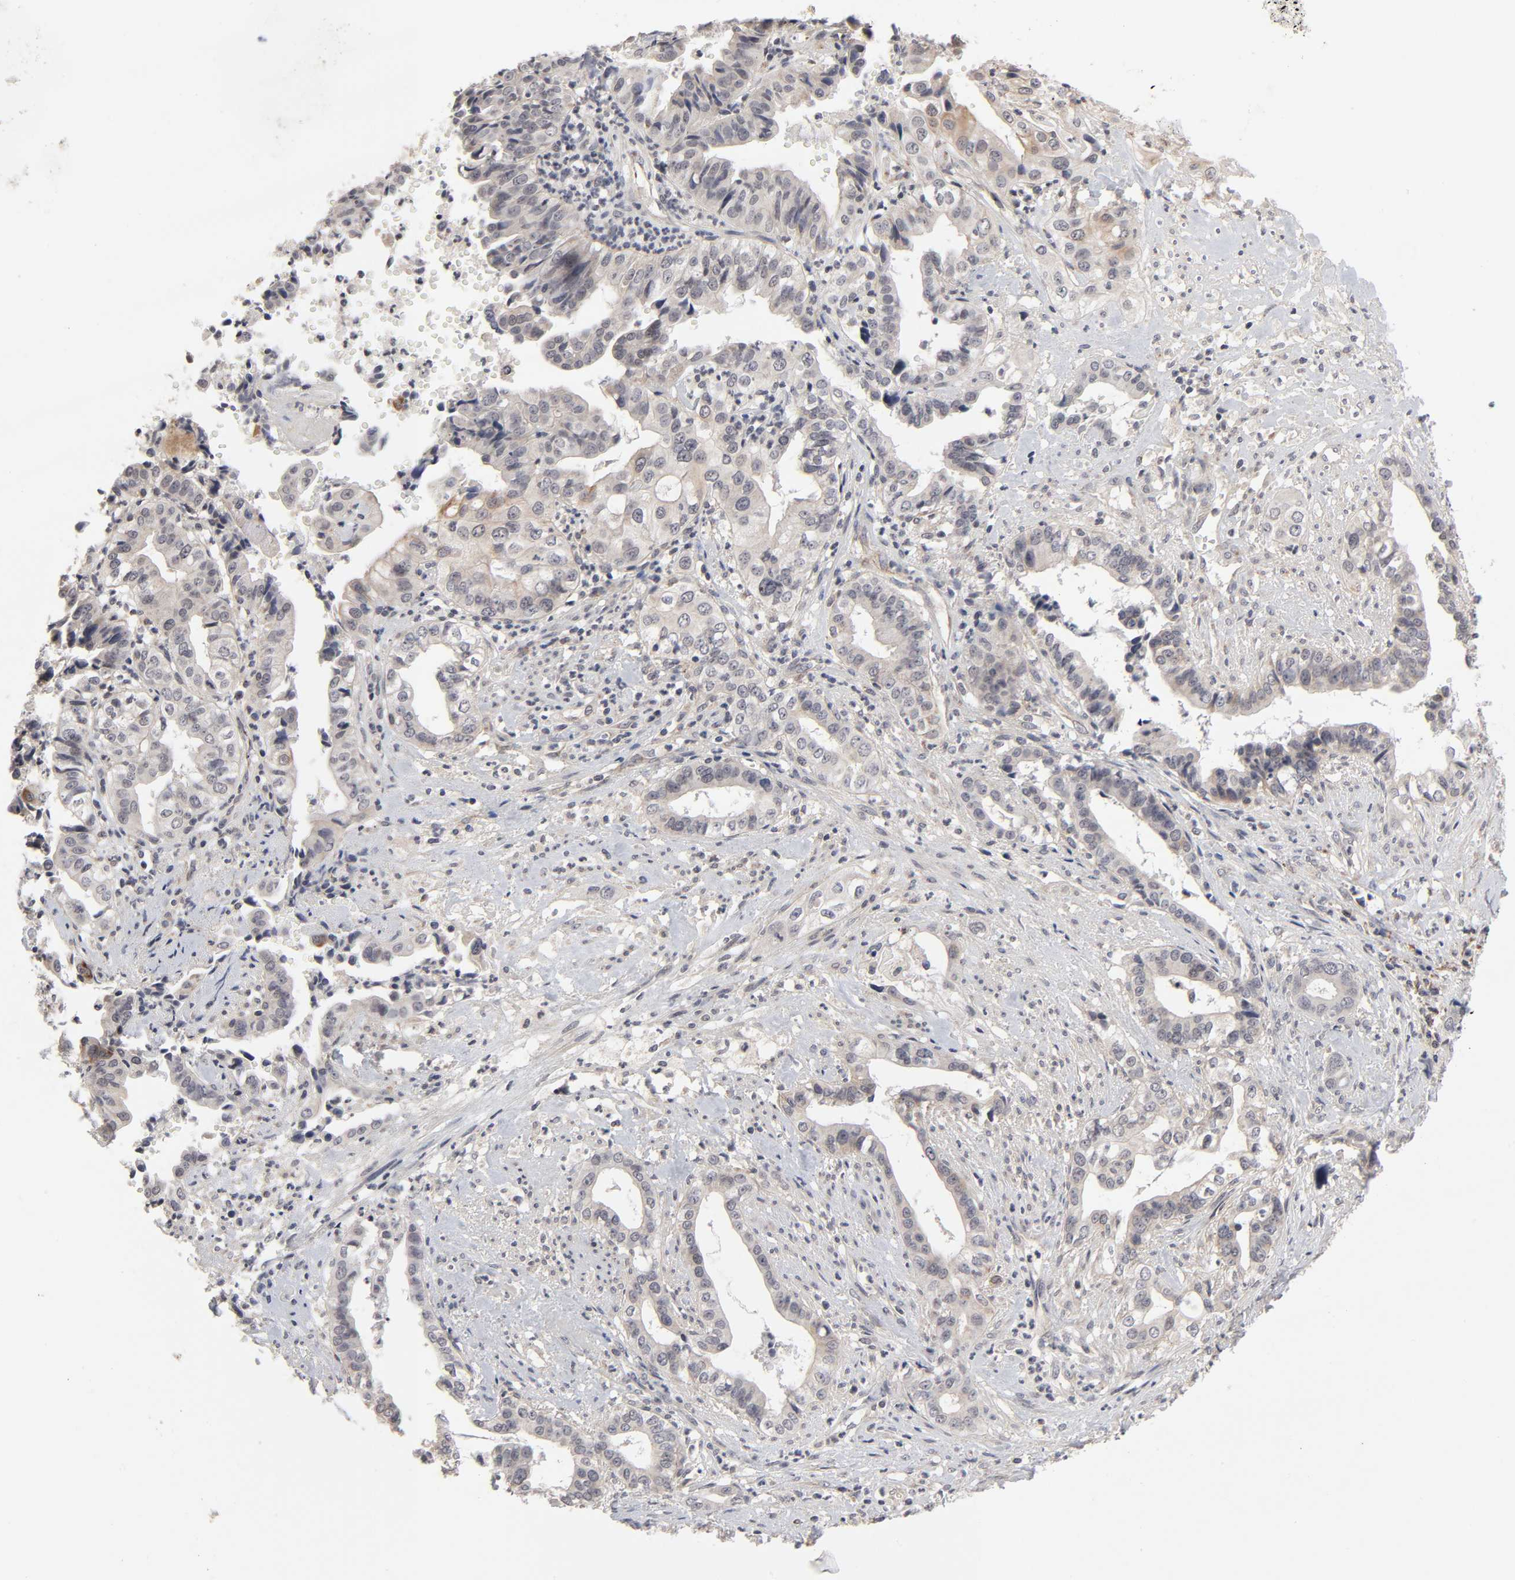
{"staining": {"intensity": "moderate", "quantity": "<25%", "location": "cytoplasmic/membranous"}, "tissue": "liver cancer", "cell_type": "Tumor cells", "image_type": "cancer", "snomed": [{"axis": "morphology", "description": "Cholangiocarcinoma"}, {"axis": "topography", "description": "Liver"}], "caption": "There is low levels of moderate cytoplasmic/membranous staining in tumor cells of liver cancer, as demonstrated by immunohistochemical staining (brown color).", "gene": "AUH", "patient": {"sex": "female", "age": 61}}